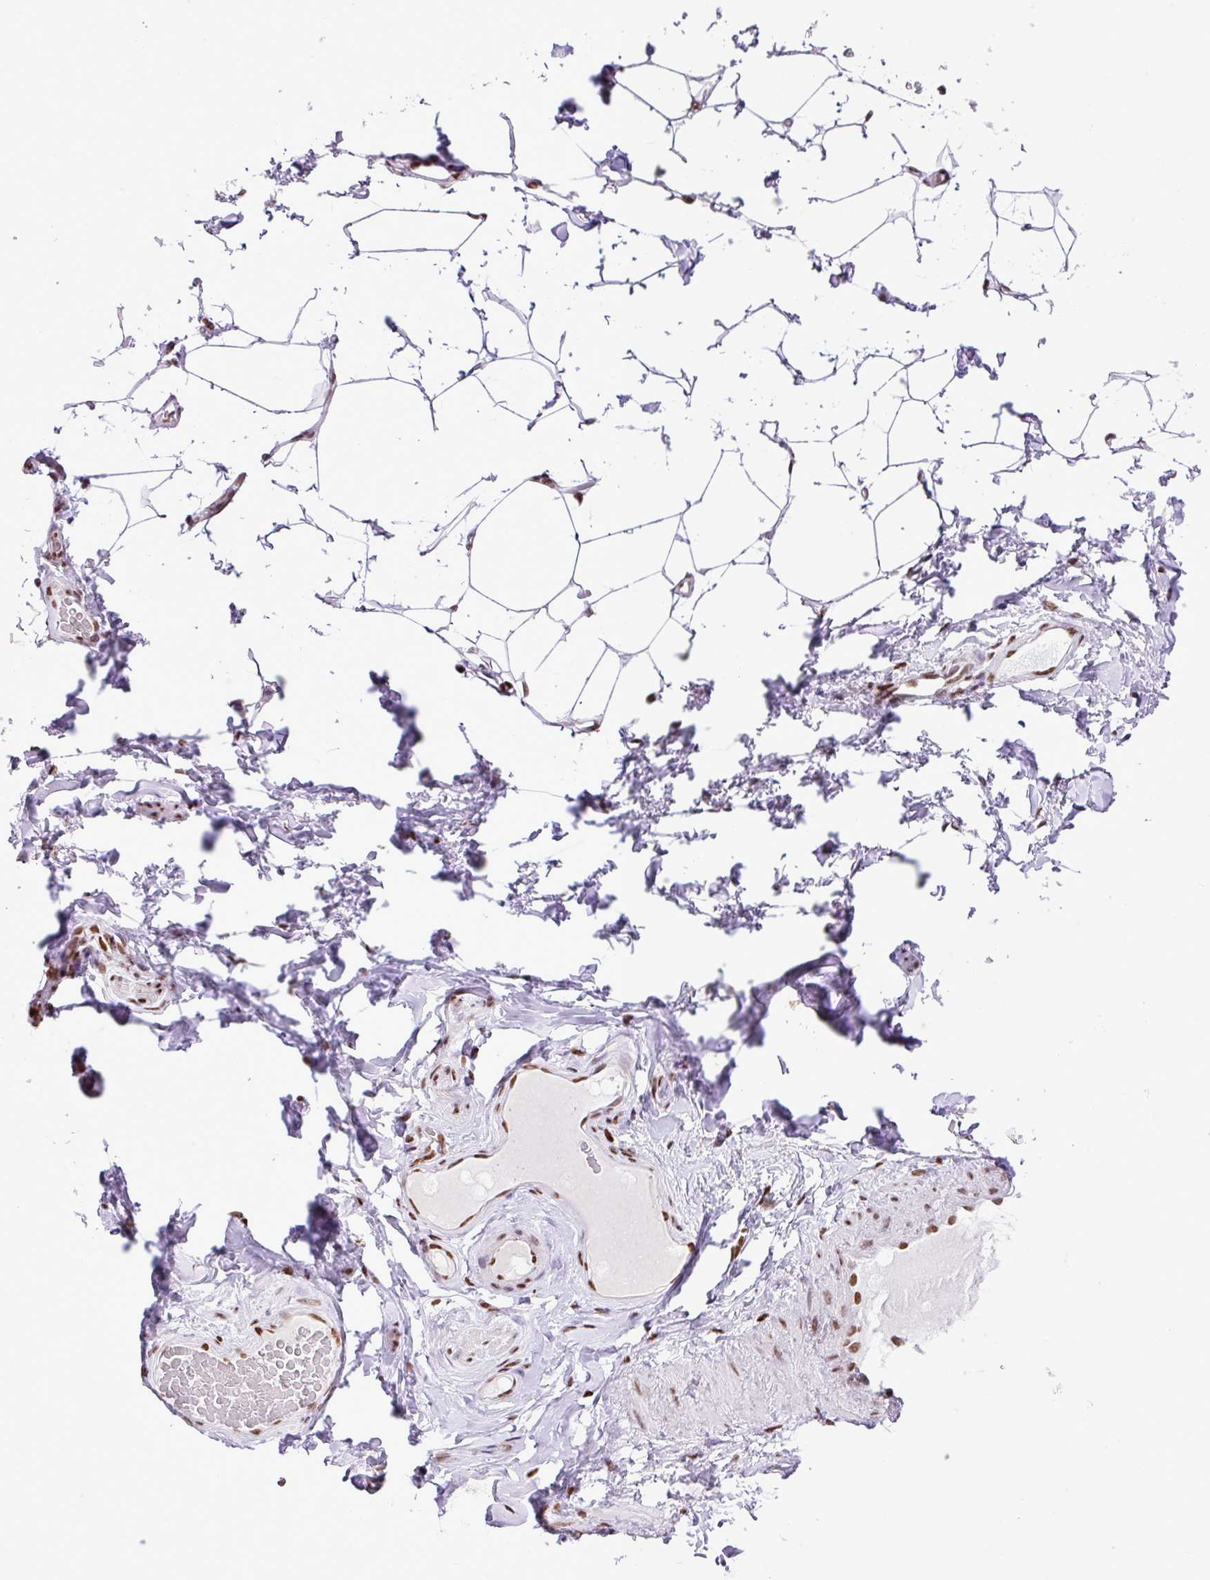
{"staining": {"intensity": "moderate", "quantity": "<25%", "location": "nuclear"}, "tissue": "adipose tissue", "cell_type": "Adipocytes", "image_type": "normal", "snomed": [{"axis": "morphology", "description": "Normal tissue, NOS"}, {"axis": "topography", "description": "Vascular tissue"}, {"axis": "topography", "description": "Peripheral nerve tissue"}], "caption": "IHC photomicrograph of benign adipose tissue stained for a protein (brown), which demonstrates low levels of moderate nuclear positivity in about <25% of adipocytes.", "gene": "RARG", "patient": {"sex": "male", "age": 41}}